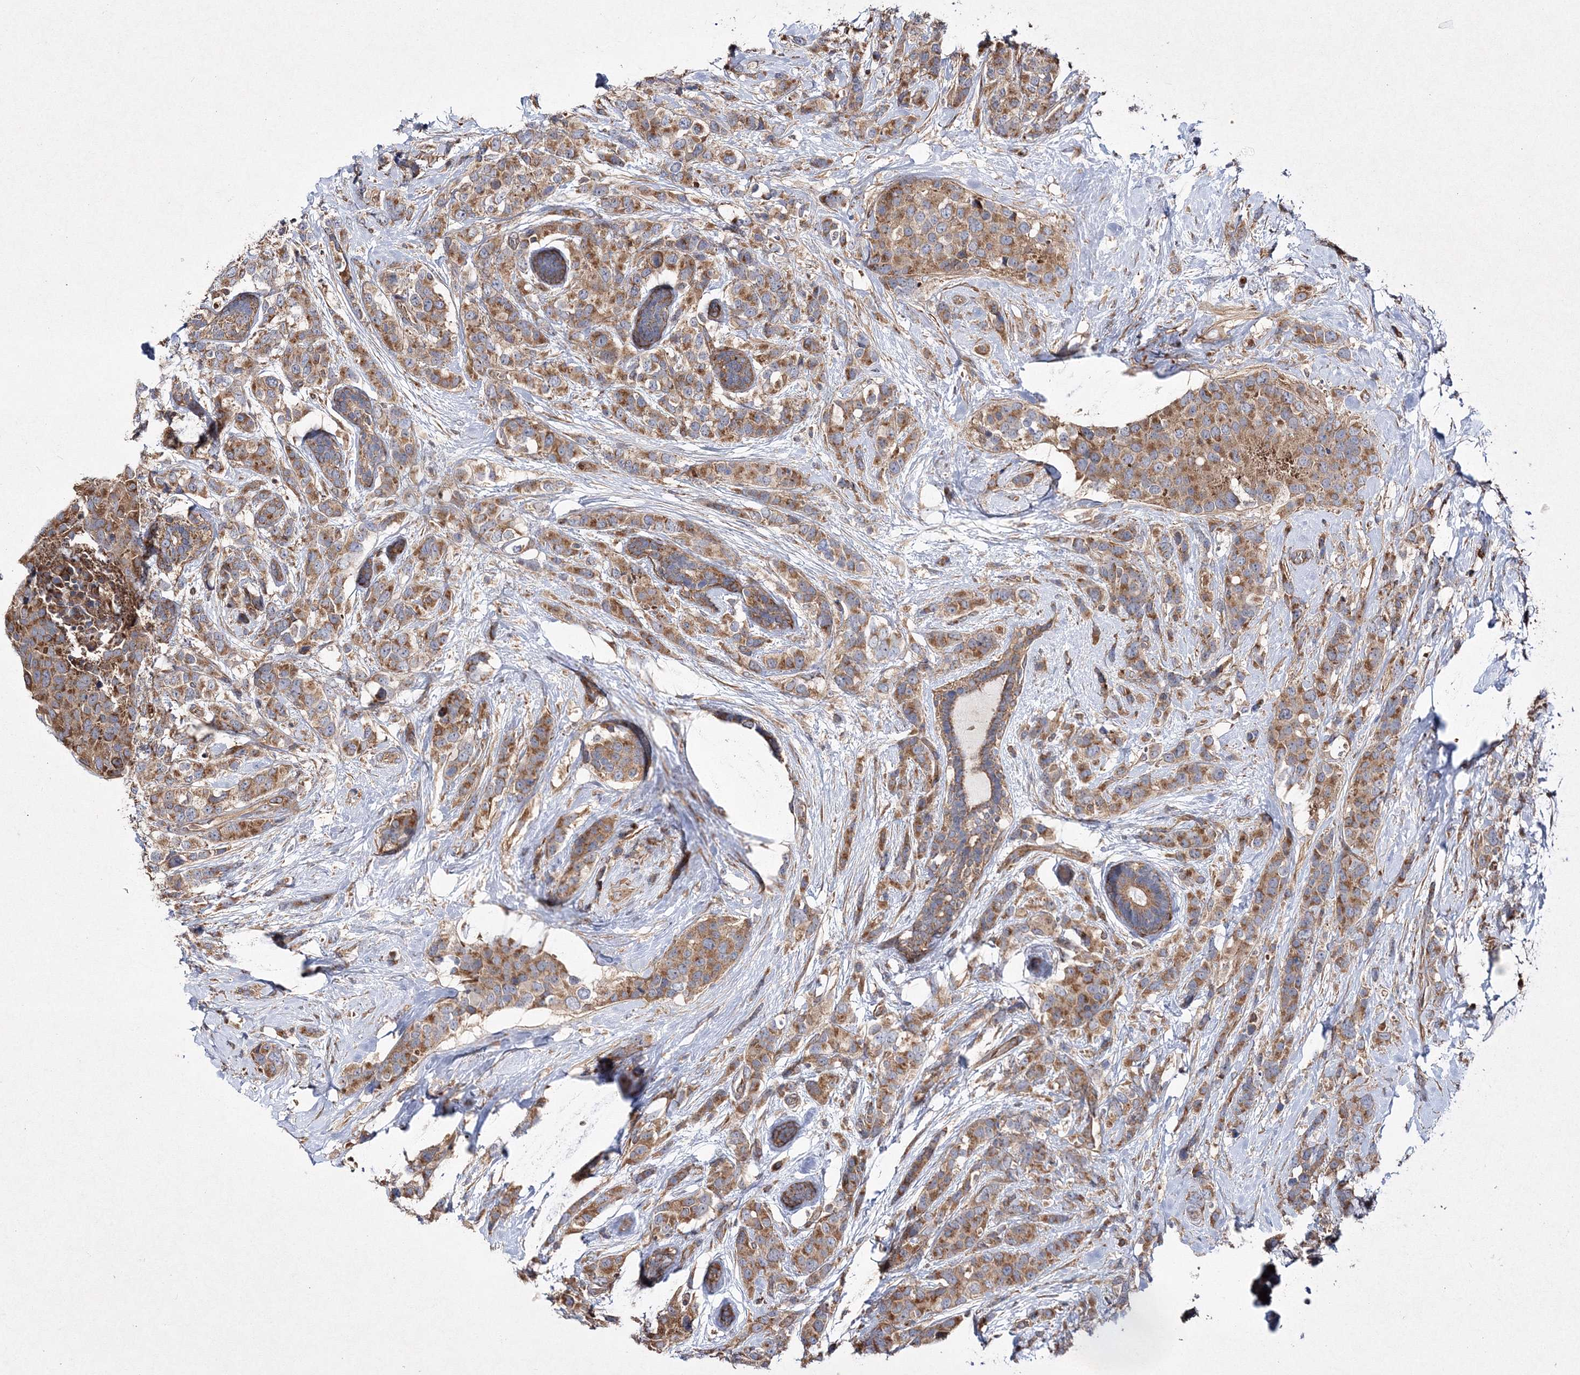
{"staining": {"intensity": "moderate", "quantity": ">75%", "location": "cytoplasmic/membranous"}, "tissue": "breast cancer", "cell_type": "Tumor cells", "image_type": "cancer", "snomed": [{"axis": "morphology", "description": "Lobular carcinoma"}, {"axis": "topography", "description": "Breast"}], "caption": "Moderate cytoplasmic/membranous expression for a protein is identified in about >75% of tumor cells of lobular carcinoma (breast) using immunohistochemistry (IHC).", "gene": "DNAJC13", "patient": {"sex": "female", "age": 59}}